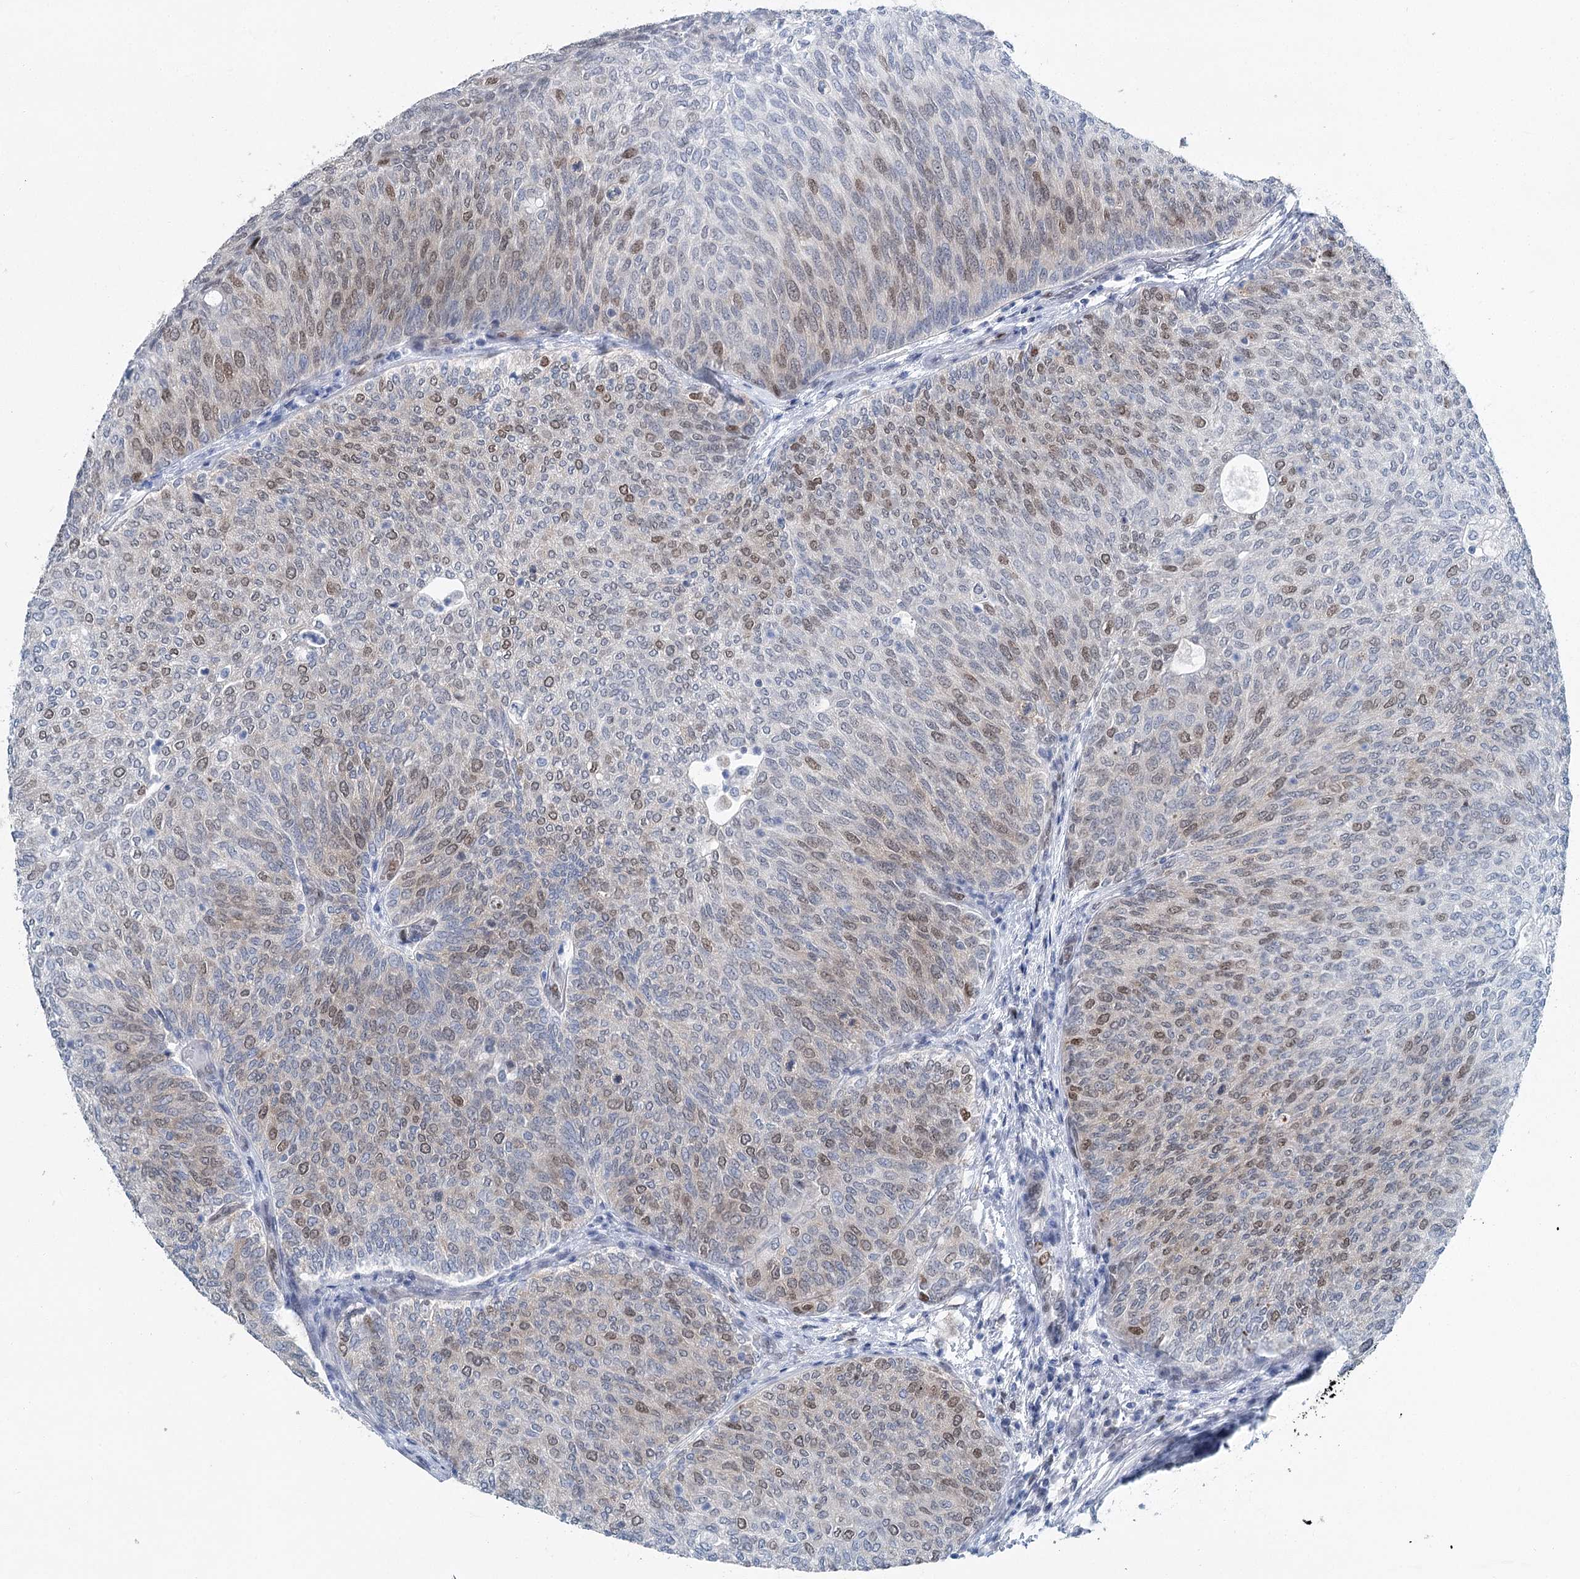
{"staining": {"intensity": "moderate", "quantity": "25%-75%", "location": "nuclear"}, "tissue": "urothelial cancer", "cell_type": "Tumor cells", "image_type": "cancer", "snomed": [{"axis": "morphology", "description": "Urothelial carcinoma, Low grade"}, {"axis": "topography", "description": "Urinary bladder"}], "caption": "Immunohistochemistry staining of urothelial carcinoma (low-grade), which shows medium levels of moderate nuclear staining in approximately 25%-75% of tumor cells indicating moderate nuclear protein staining. The staining was performed using DAB (3,3'-diaminobenzidine) (brown) for protein detection and nuclei were counterstained in hematoxylin (blue).", "gene": "HAT1", "patient": {"sex": "female", "age": 79}}